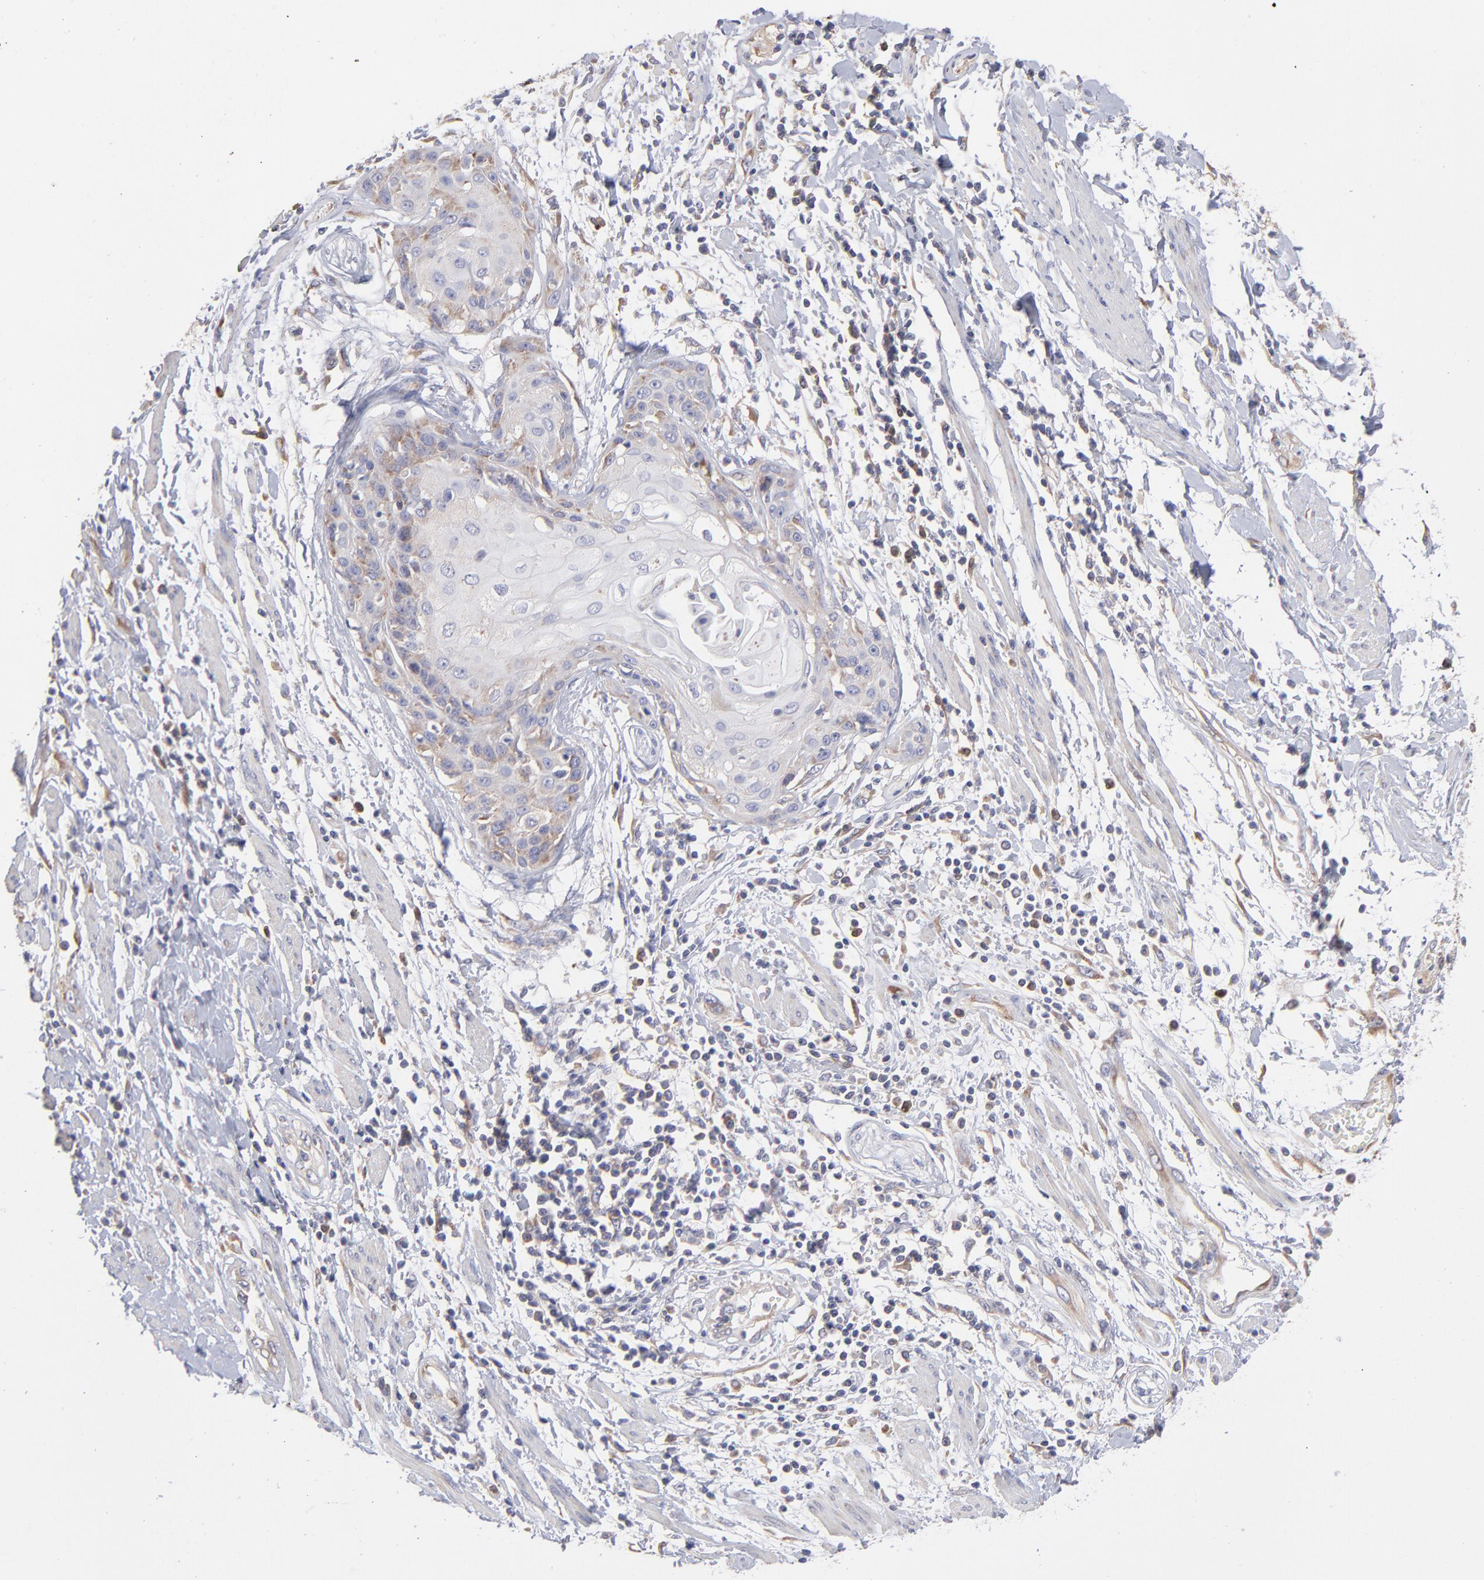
{"staining": {"intensity": "negative", "quantity": "none", "location": "none"}, "tissue": "cervical cancer", "cell_type": "Tumor cells", "image_type": "cancer", "snomed": [{"axis": "morphology", "description": "Squamous cell carcinoma, NOS"}, {"axis": "topography", "description": "Cervix"}], "caption": "DAB immunohistochemical staining of human cervical squamous cell carcinoma shows no significant staining in tumor cells.", "gene": "RPLP0", "patient": {"sex": "female", "age": 57}}